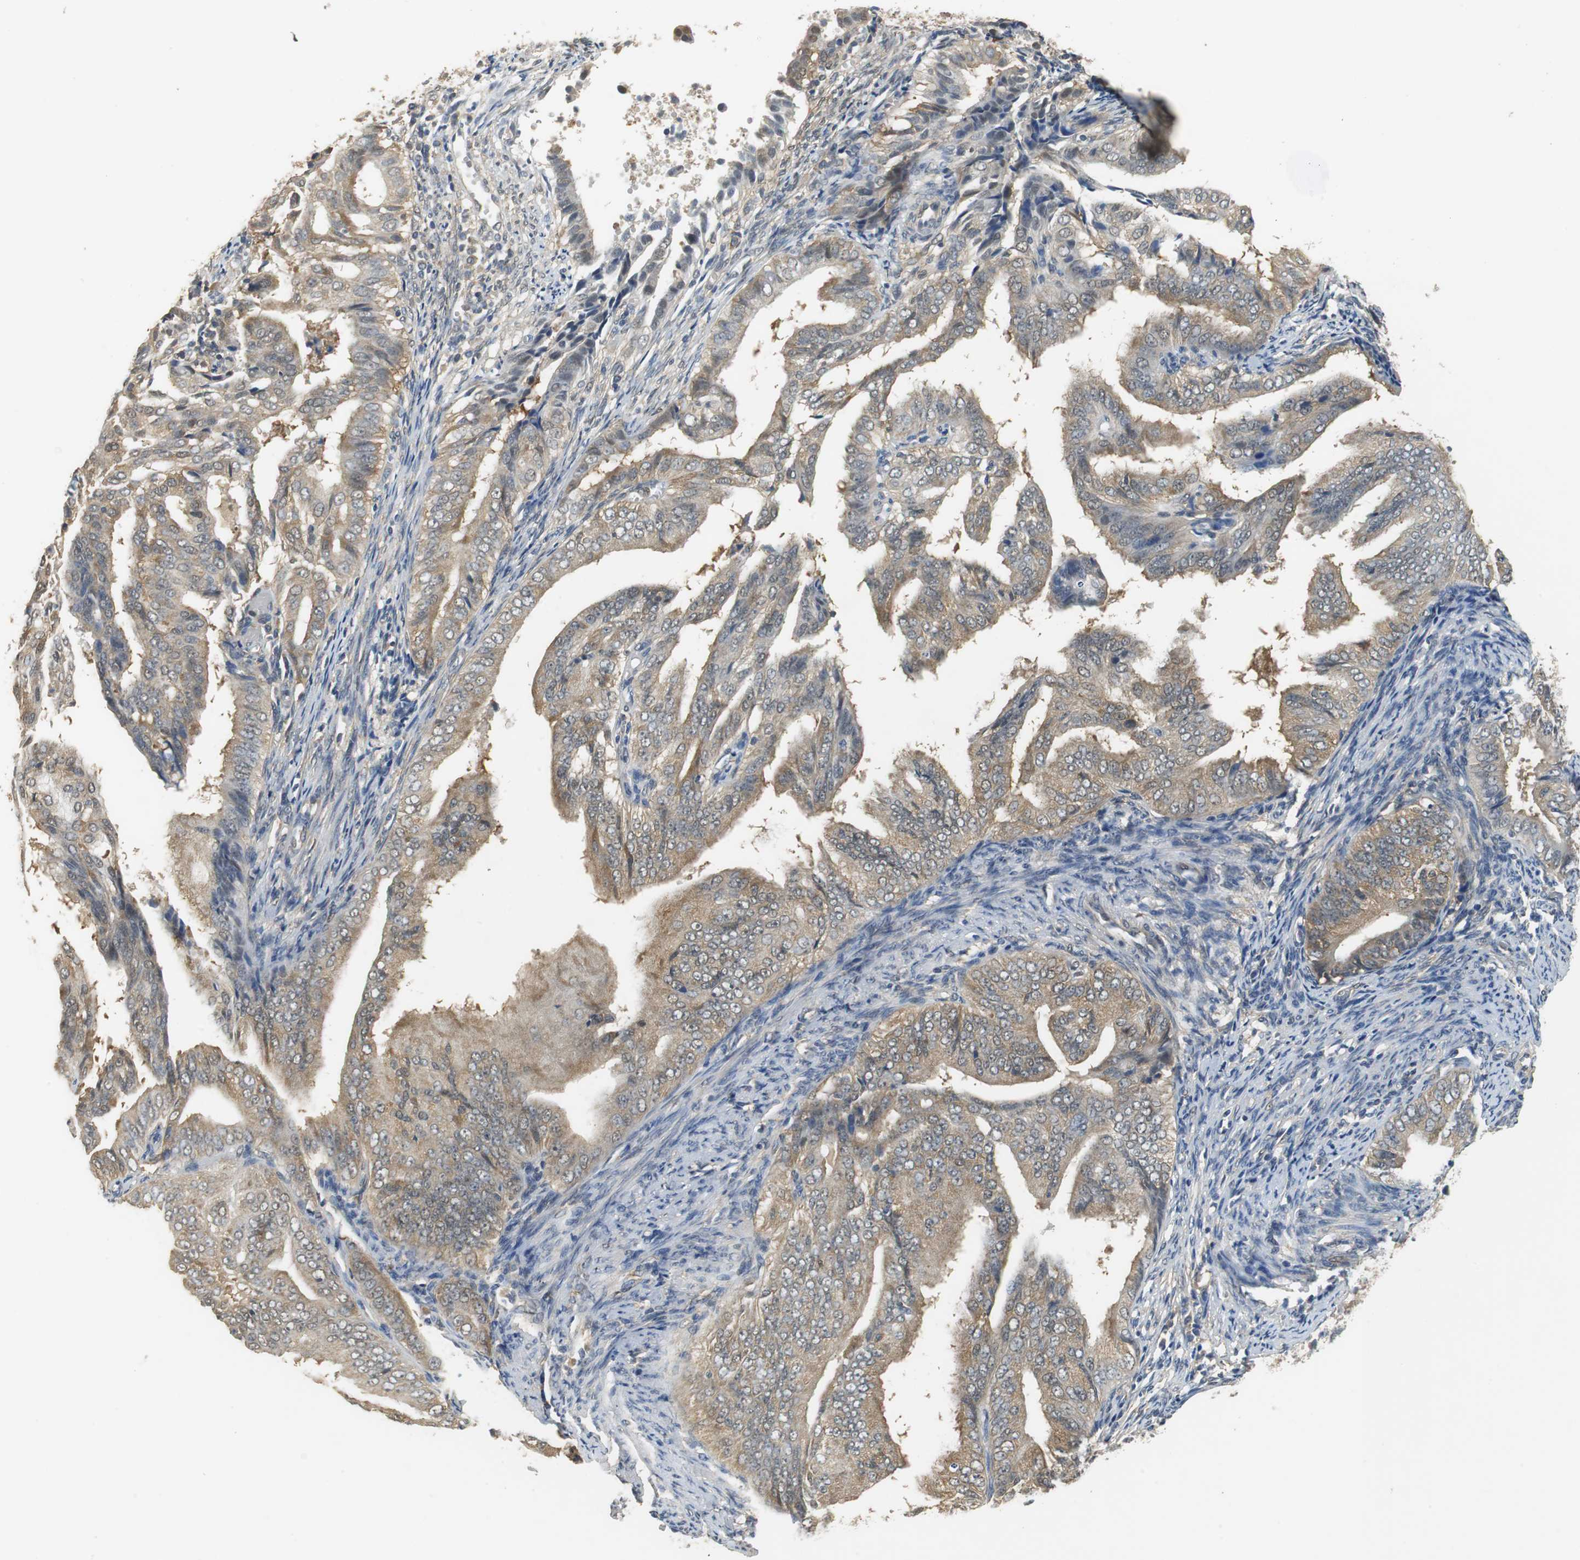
{"staining": {"intensity": "moderate", "quantity": "25%-75%", "location": "cytoplasmic/membranous"}, "tissue": "endometrial cancer", "cell_type": "Tumor cells", "image_type": "cancer", "snomed": [{"axis": "morphology", "description": "Adenocarcinoma, NOS"}, {"axis": "topography", "description": "Endometrium"}], "caption": "An immunohistochemistry (IHC) image of neoplastic tissue is shown. Protein staining in brown labels moderate cytoplasmic/membranous positivity in endometrial cancer (adenocarcinoma) within tumor cells.", "gene": "UBQLN2", "patient": {"sex": "female", "age": 58}}